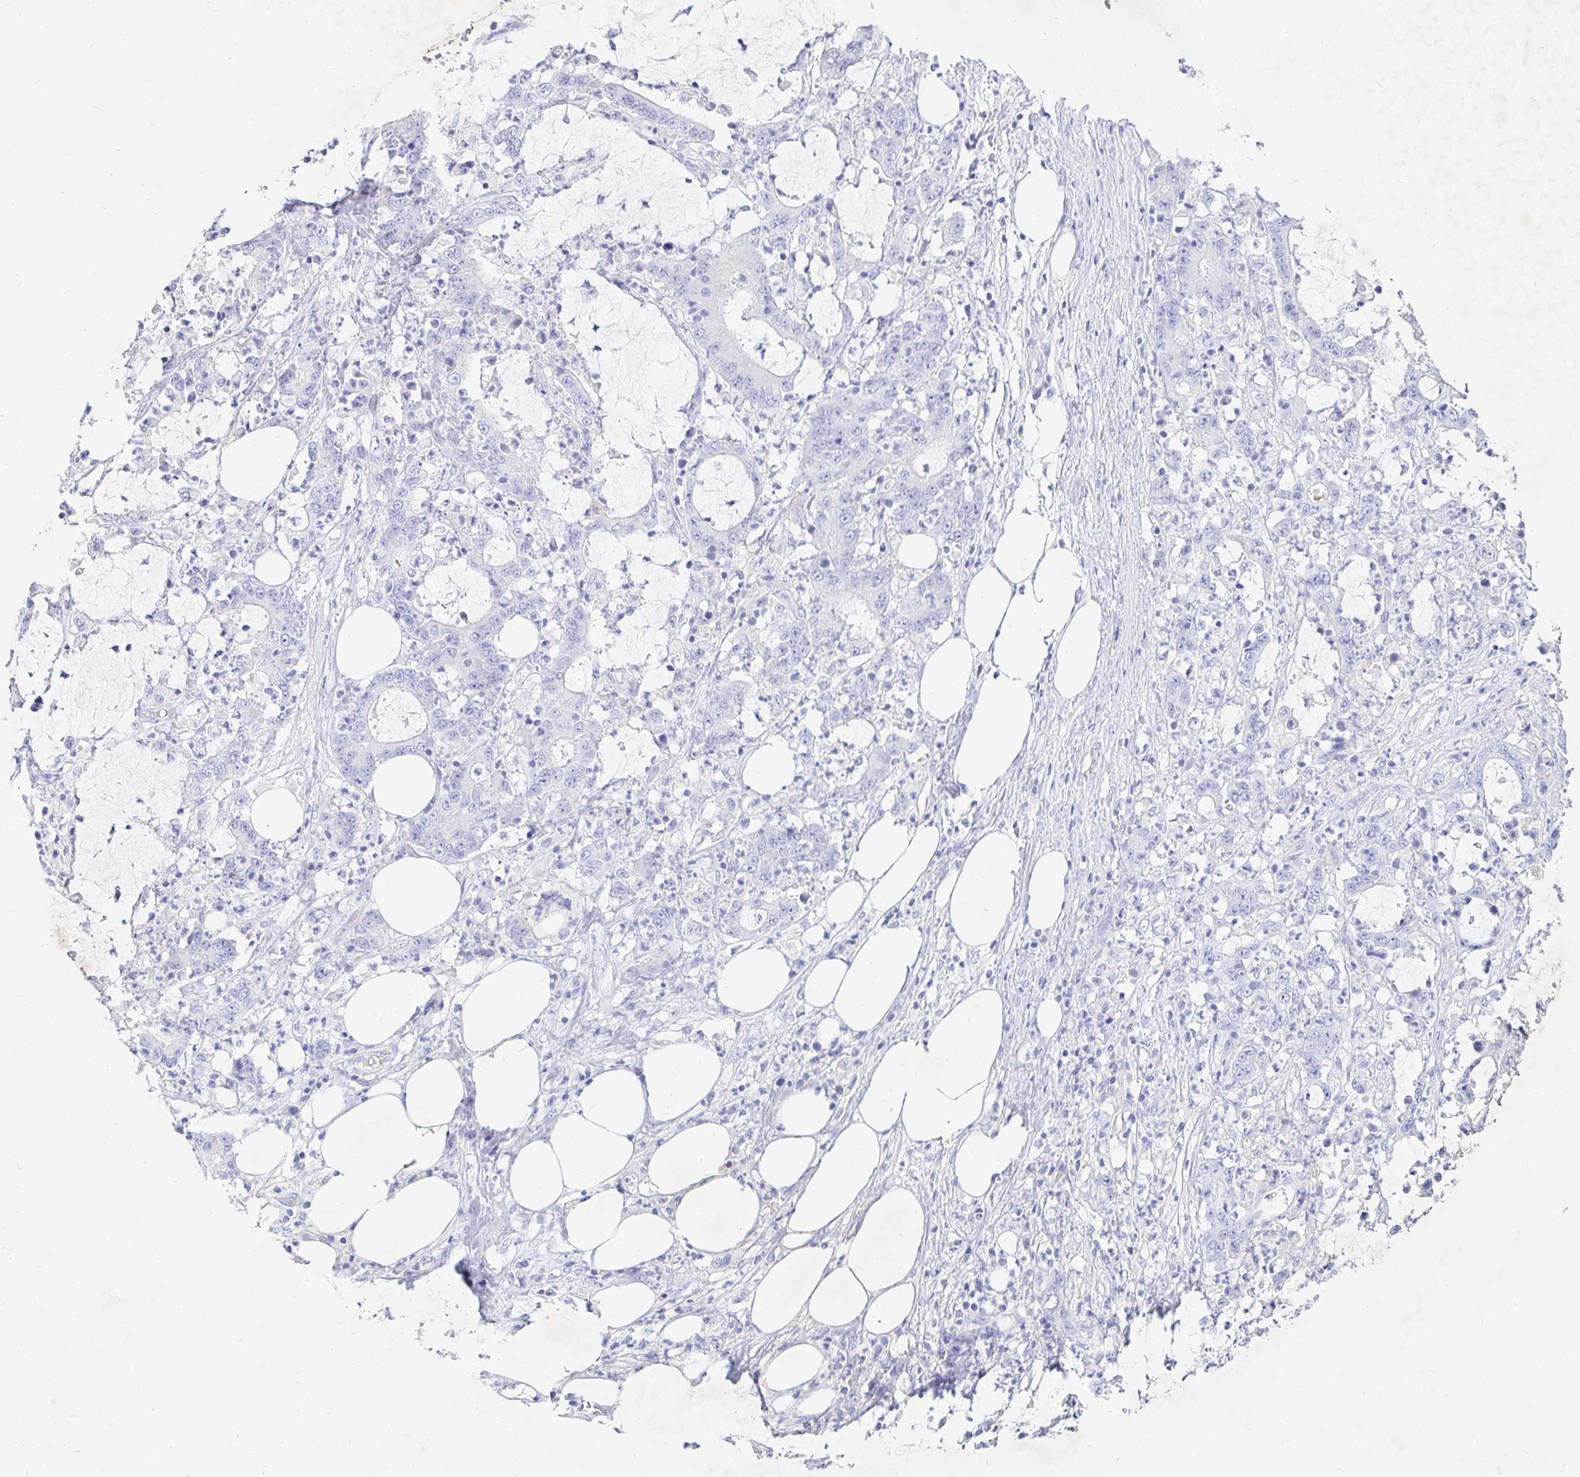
{"staining": {"intensity": "negative", "quantity": "none", "location": "none"}, "tissue": "stomach cancer", "cell_type": "Tumor cells", "image_type": "cancer", "snomed": [{"axis": "morphology", "description": "Adenocarcinoma, NOS"}, {"axis": "topography", "description": "Stomach, upper"}], "caption": "Stomach cancer (adenocarcinoma) was stained to show a protein in brown. There is no significant expression in tumor cells.", "gene": "NR2E1", "patient": {"sex": "male", "age": 68}}